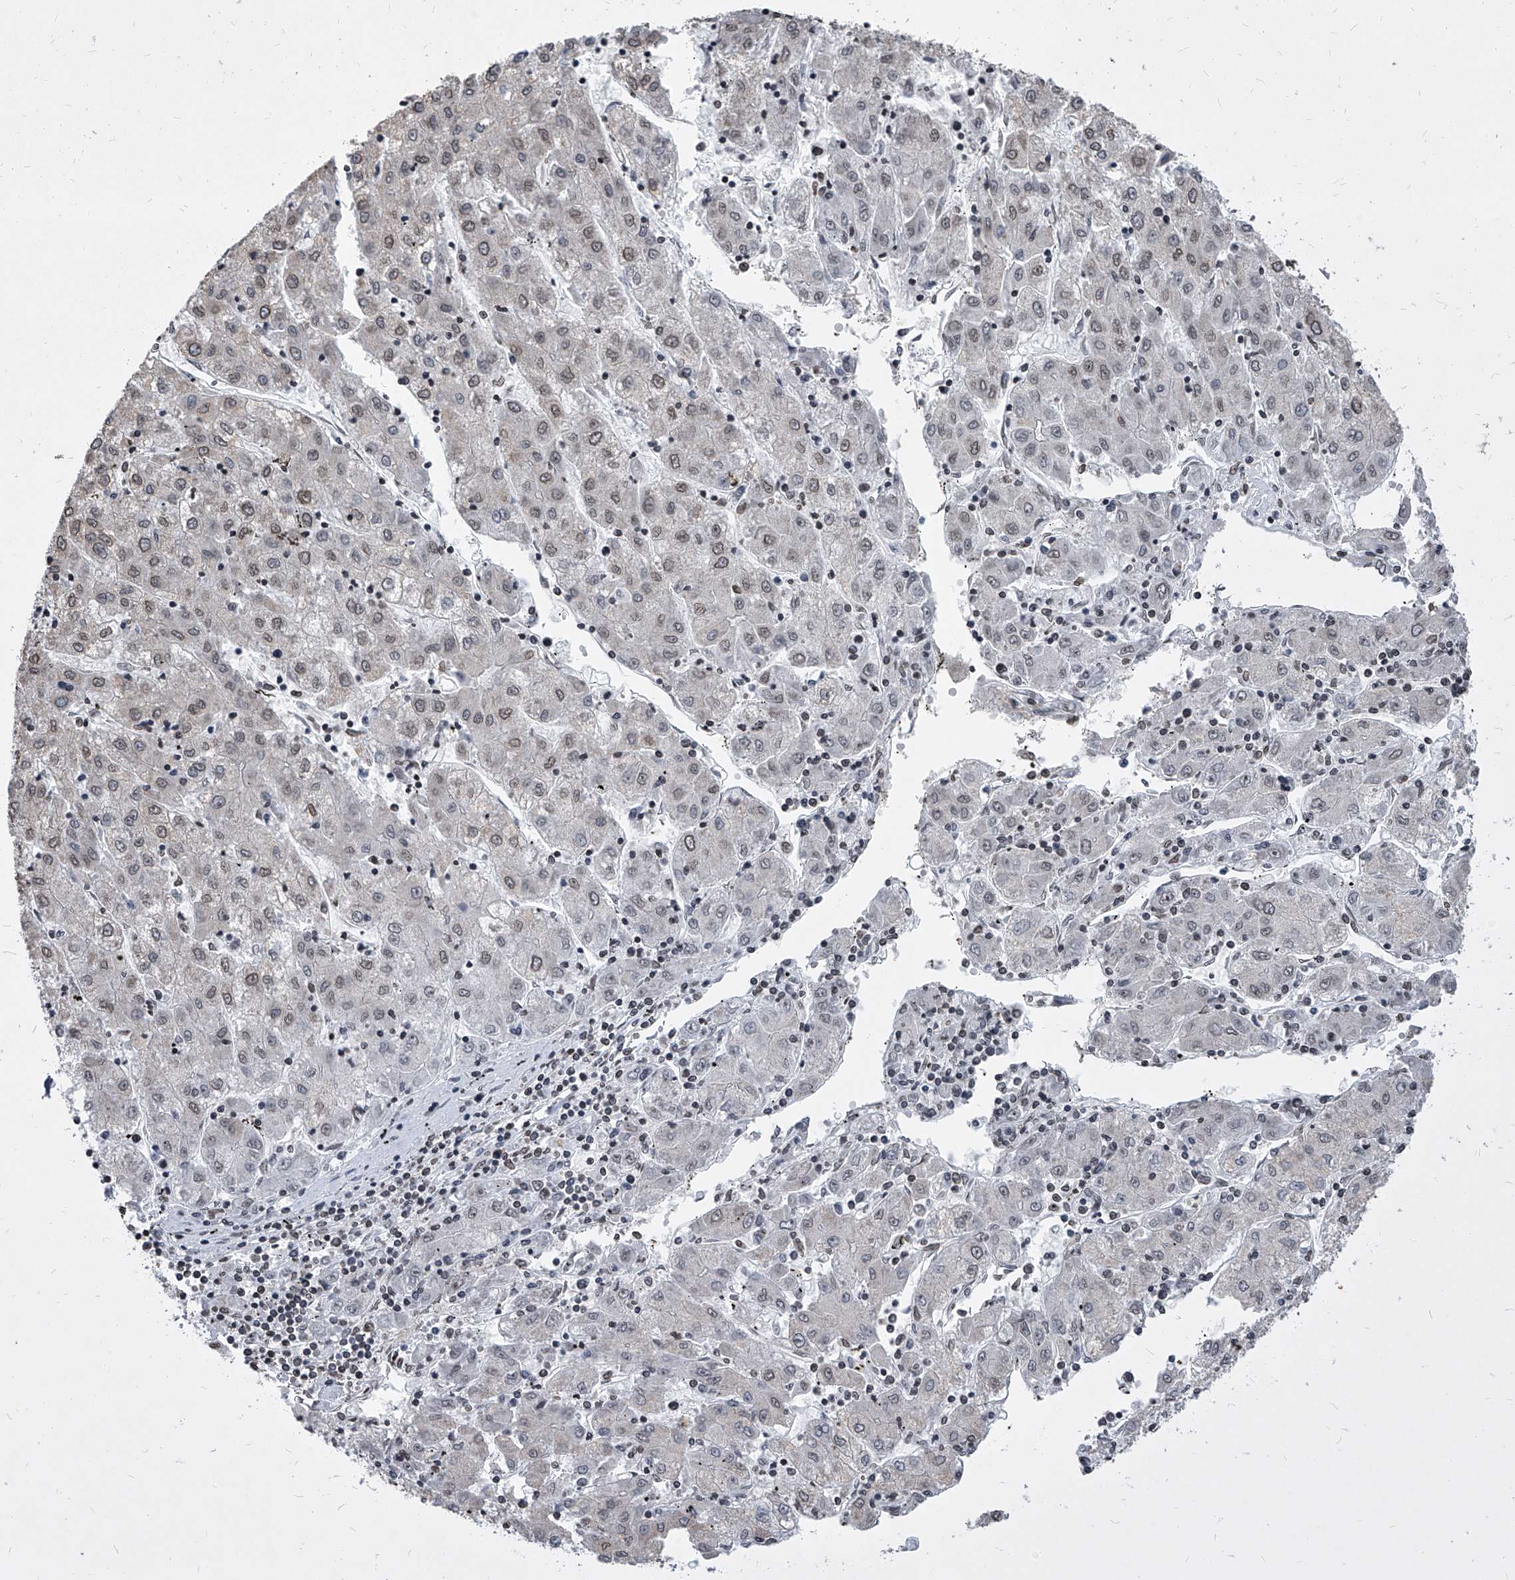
{"staining": {"intensity": "weak", "quantity": "25%-75%", "location": "nuclear"}, "tissue": "liver cancer", "cell_type": "Tumor cells", "image_type": "cancer", "snomed": [{"axis": "morphology", "description": "Carcinoma, Hepatocellular, NOS"}, {"axis": "topography", "description": "Liver"}], "caption": "IHC (DAB (3,3'-diaminobenzidine)) staining of liver cancer (hepatocellular carcinoma) reveals weak nuclear protein positivity in about 25%-75% of tumor cells.", "gene": "PPIL4", "patient": {"sex": "male", "age": 72}}